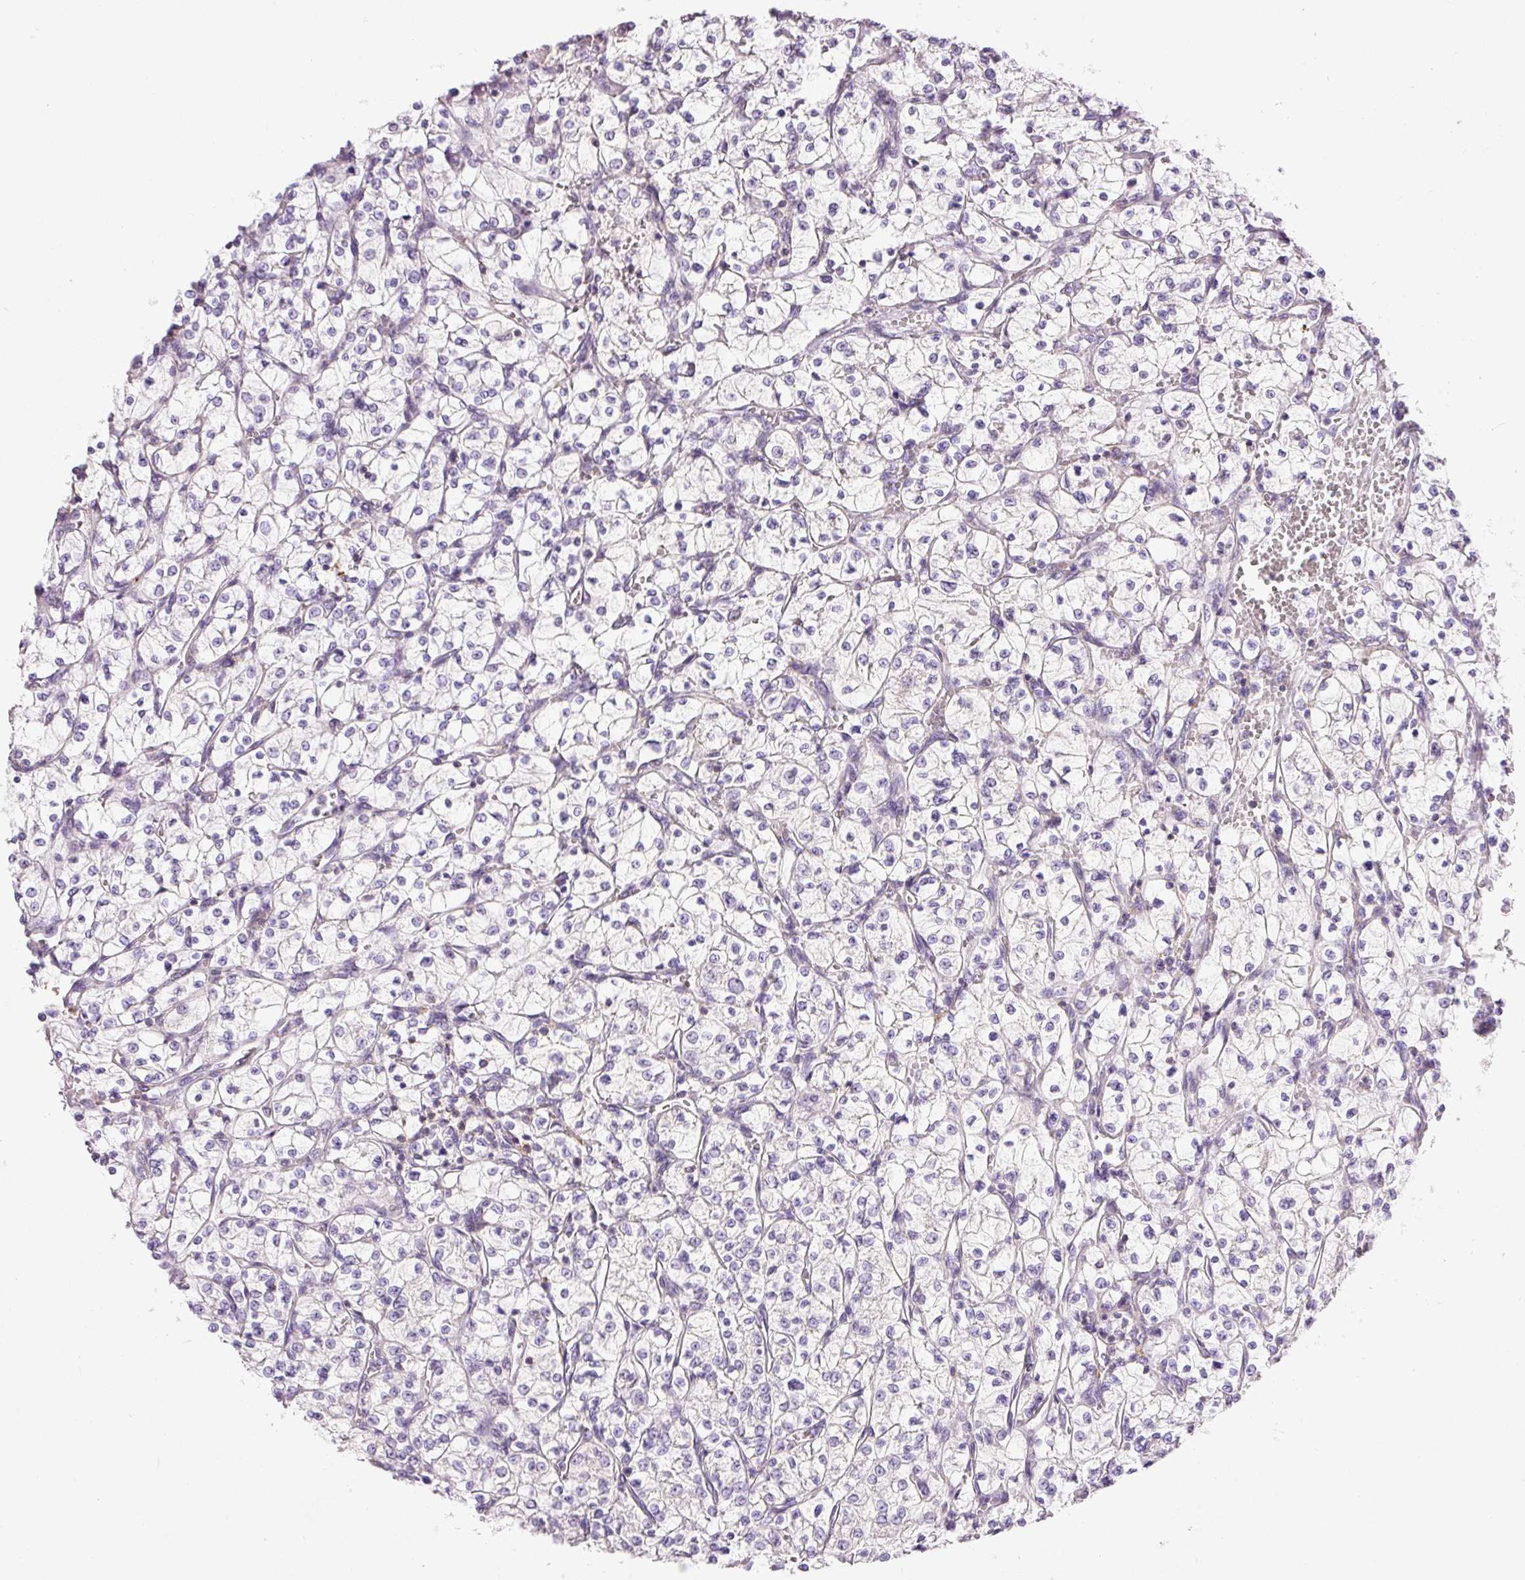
{"staining": {"intensity": "negative", "quantity": "none", "location": "none"}, "tissue": "renal cancer", "cell_type": "Tumor cells", "image_type": "cancer", "snomed": [{"axis": "morphology", "description": "Adenocarcinoma, NOS"}, {"axis": "topography", "description": "Kidney"}], "caption": "High magnification brightfield microscopy of renal adenocarcinoma stained with DAB (brown) and counterstained with hematoxylin (blue): tumor cells show no significant staining.", "gene": "DOK6", "patient": {"sex": "female", "age": 64}}